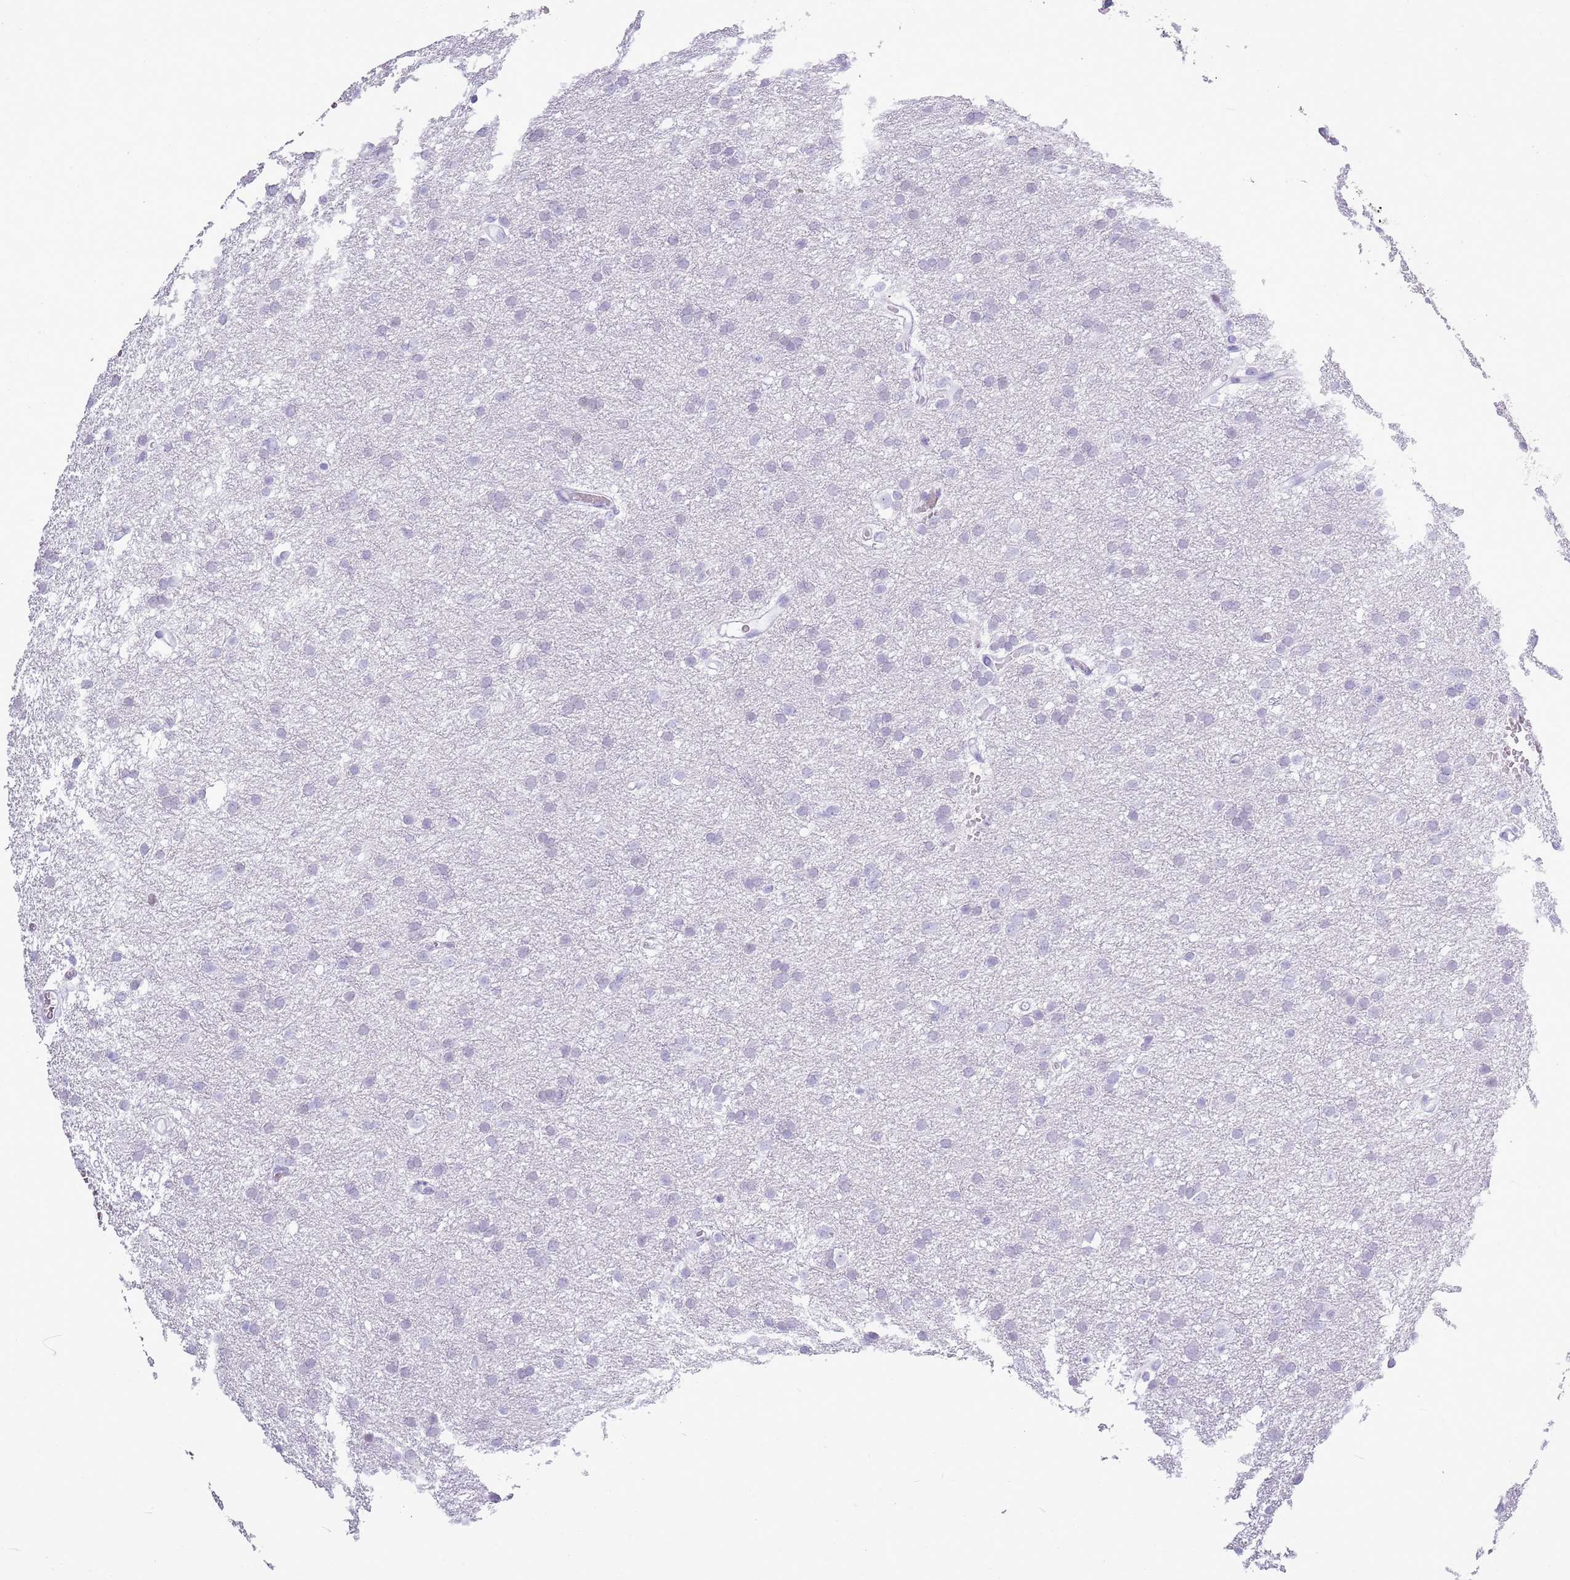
{"staining": {"intensity": "negative", "quantity": "none", "location": "none"}, "tissue": "glioma", "cell_type": "Tumor cells", "image_type": "cancer", "snomed": [{"axis": "morphology", "description": "Glioma, malignant, High grade"}, {"axis": "topography", "description": "Cerebral cortex"}], "caption": "High power microscopy histopathology image of an immunohistochemistry micrograph of glioma, revealing no significant expression in tumor cells.", "gene": "ASIP", "patient": {"sex": "female", "age": 36}}